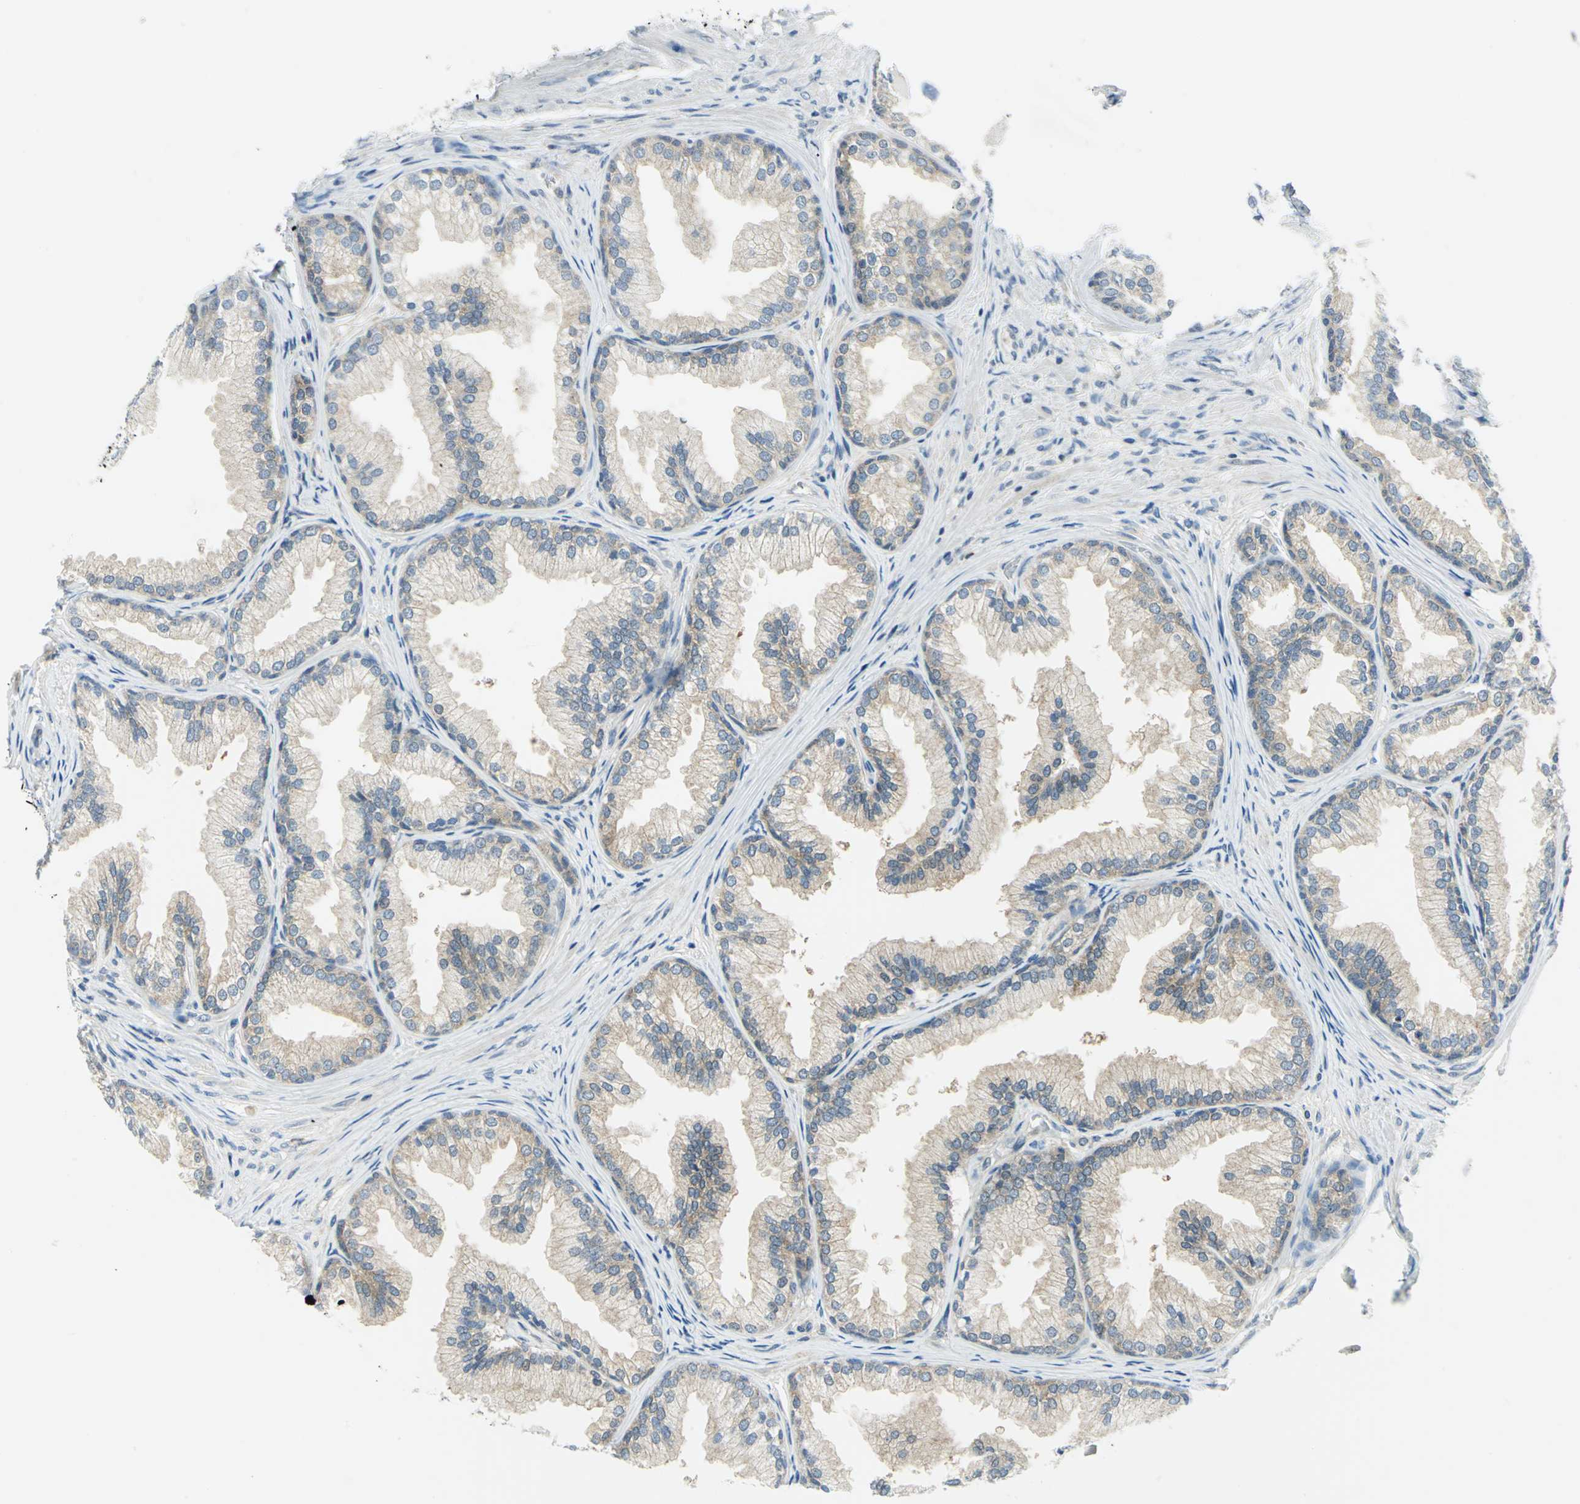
{"staining": {"intensity": "weak", "quantity": "25%-75%", "location": "cytoplasmic/membranous"}, "tissue": "prostate", "cell_type": "Glandular cells", "image_type": "normal", "snomed": [{"axis": "morphology", "description": "Normal tissue, NOS"}, {"axis": "topography", "description": "Prostate"}], "caption": "Unremarkable prostate reveals weak cytoplasmic/membranous expression in about 25%-75% of glandular cells, visualized by immunohistochemistry.", "gene": "ALDOA", "patient": {"sex": "male", "age": 76}}